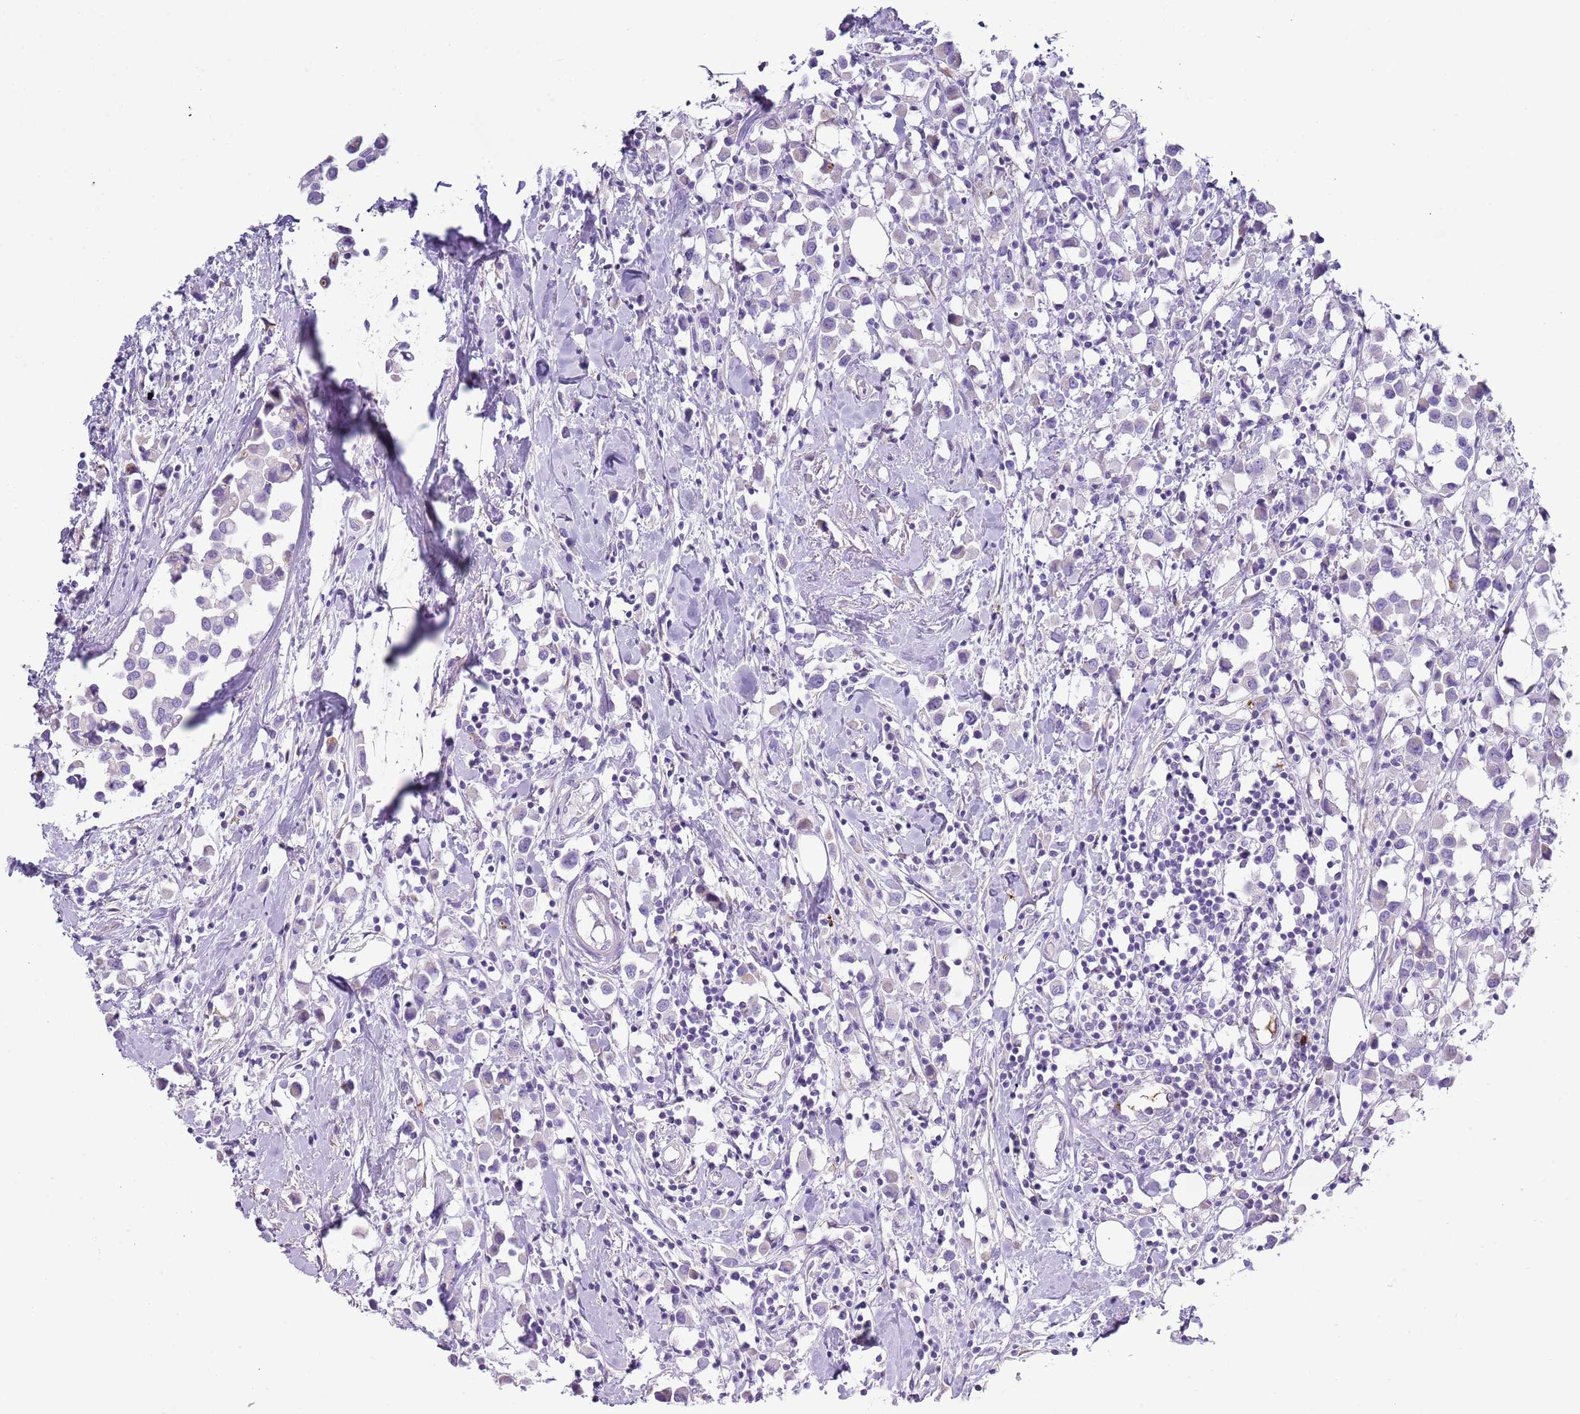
{"staining": {"intensity": "negative", "quantity": "none", "location": "none"}, "tissue": "breast cancer", "cell_type": "Tumor cells", "image_type": "cancer", "snomed": [{"axis": "morphology", "description": "Duct carcinoma"}, {"axis": "topography", "description": "Breast"}], "caption": "IHC of intraductal carcinoma (breast) exhibits no positivity in tumor cells.", "gene": "CD177", "patient": {"sex": "female", "age": 61}}